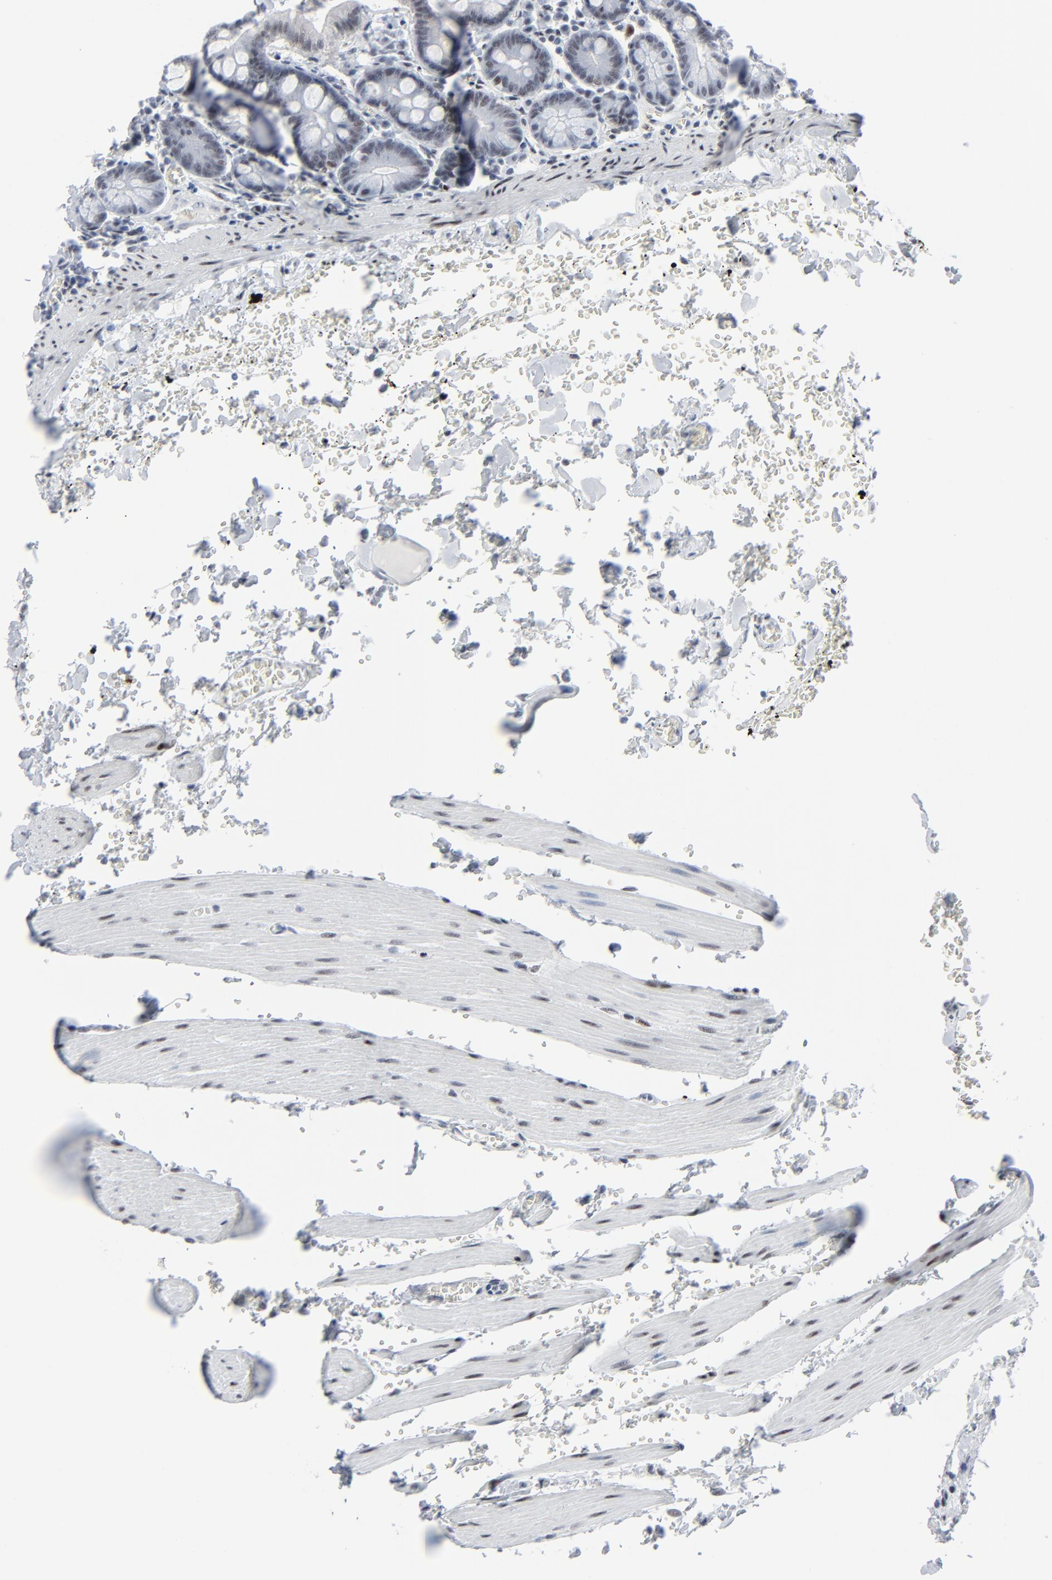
{"staining": {"intensity": "weak", "quantity": ">75%", "location": "nuclear"}, "tissue": "small intestine", "cell_type": "Glandular cells", "image_type": "normal", "snomed": [{"axis": "morphology", "description": "Normal tissue, NOS"}, {"axis": "topography", "description": "Small intestine"}], "caption": "IHC micrograph of benign small intestine: human small intestine stained using immunohistochemistry reveals low levels of weak protein expression localized specifically in the nuclear of glandular cells, appearing as a nuclear brown color.", "gene": "SIRT1", "patient": {"sex": "male", "age": 71}}